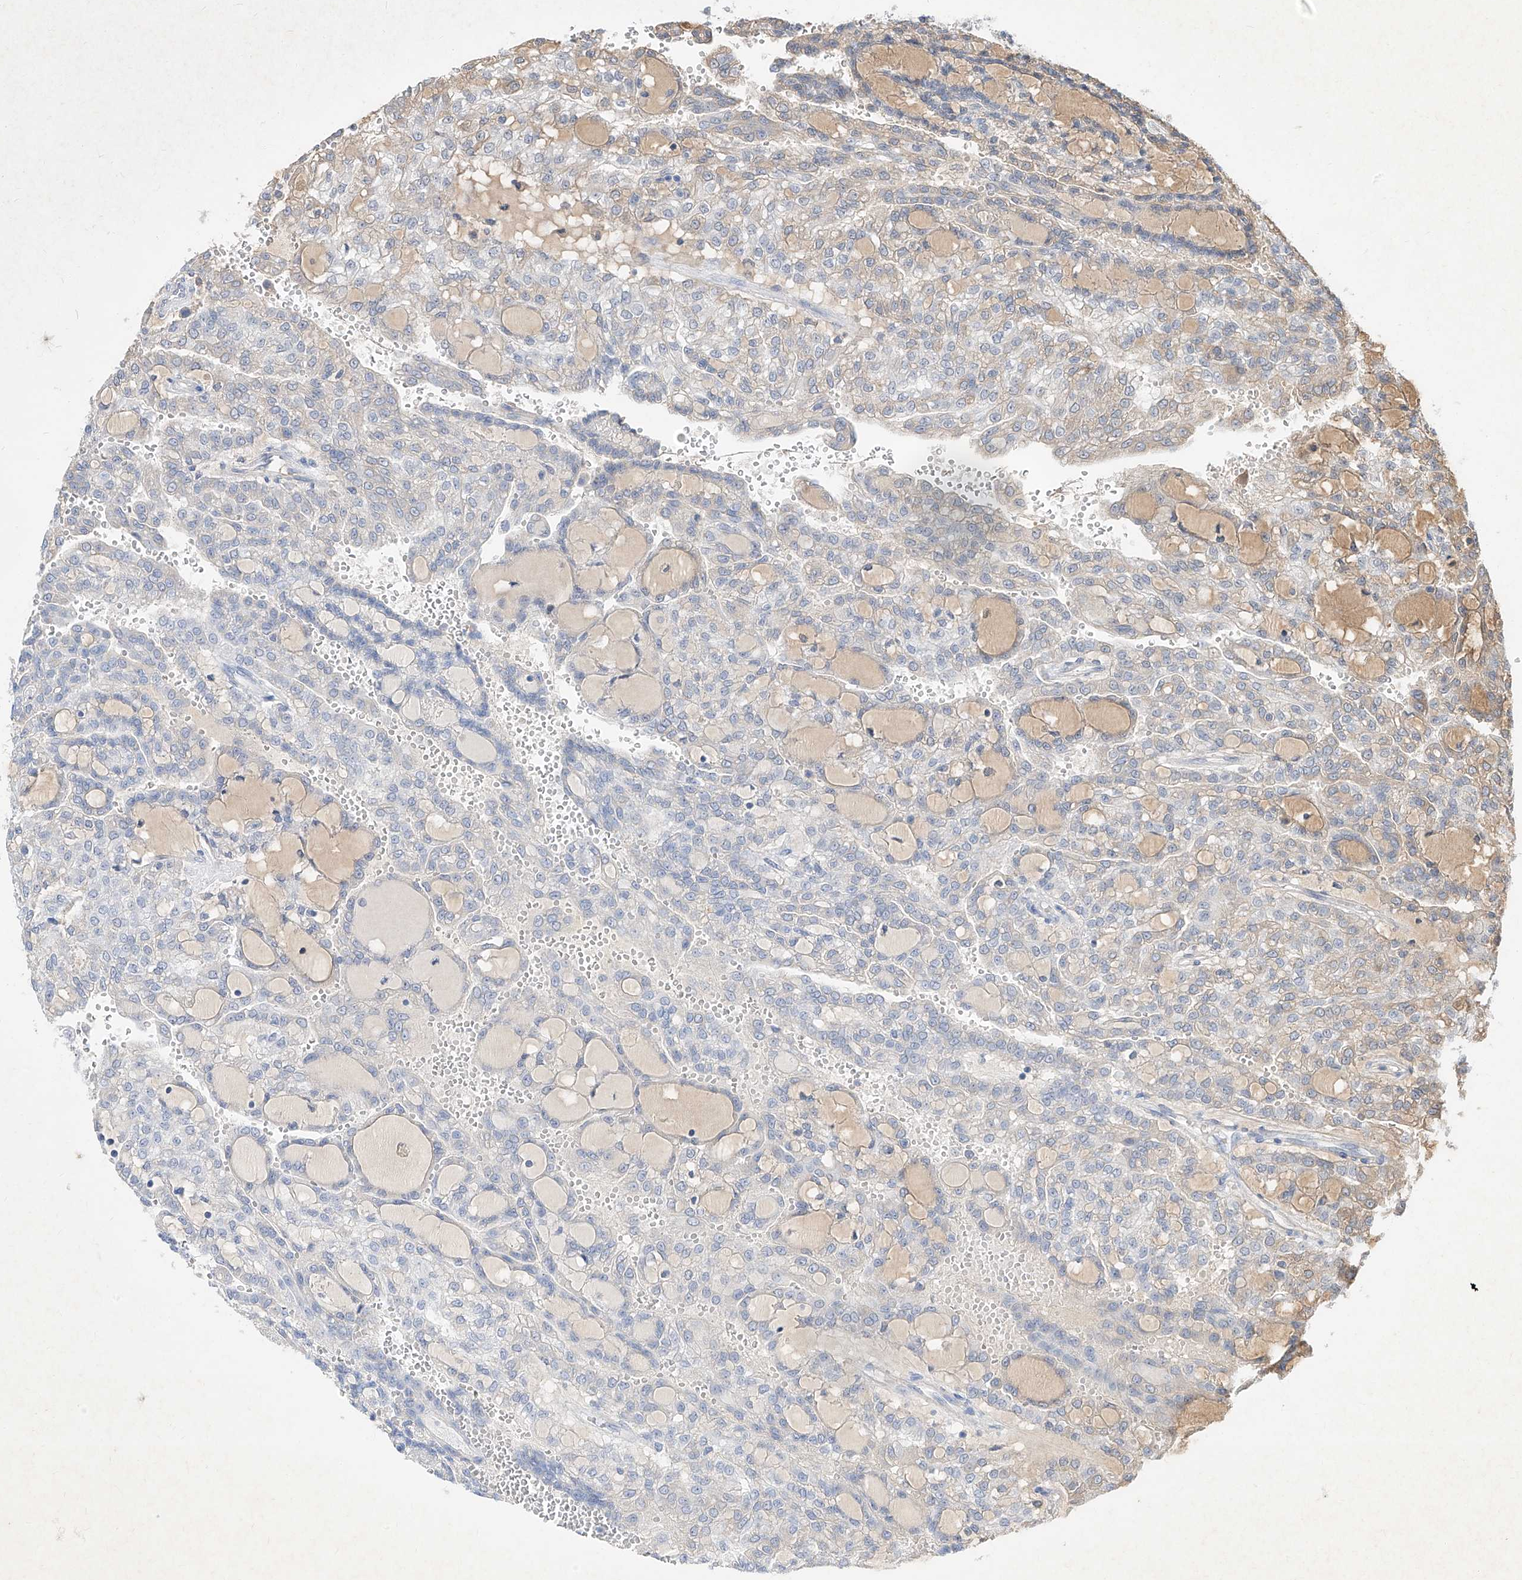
{"staining": {"intensity": "negative", "quantity": "none", "location": "none"}, "tissue": "renal cancer", "cell_type": "Tumor cells", "image_type": "cancer", "snomed": [{"axis": "morphology", "description": "Adenocarcinoma, NOS"}, {"axis": "topography", "description": "Kidney"}], "caption": "High power microscopy histopathology image of an immunohistochemistry image of renal cancer (adenocarcinoma), revealing no significant staining in tumor cells.", "gene": "C4A", "patient": {"sex": "male", "age": 63}}